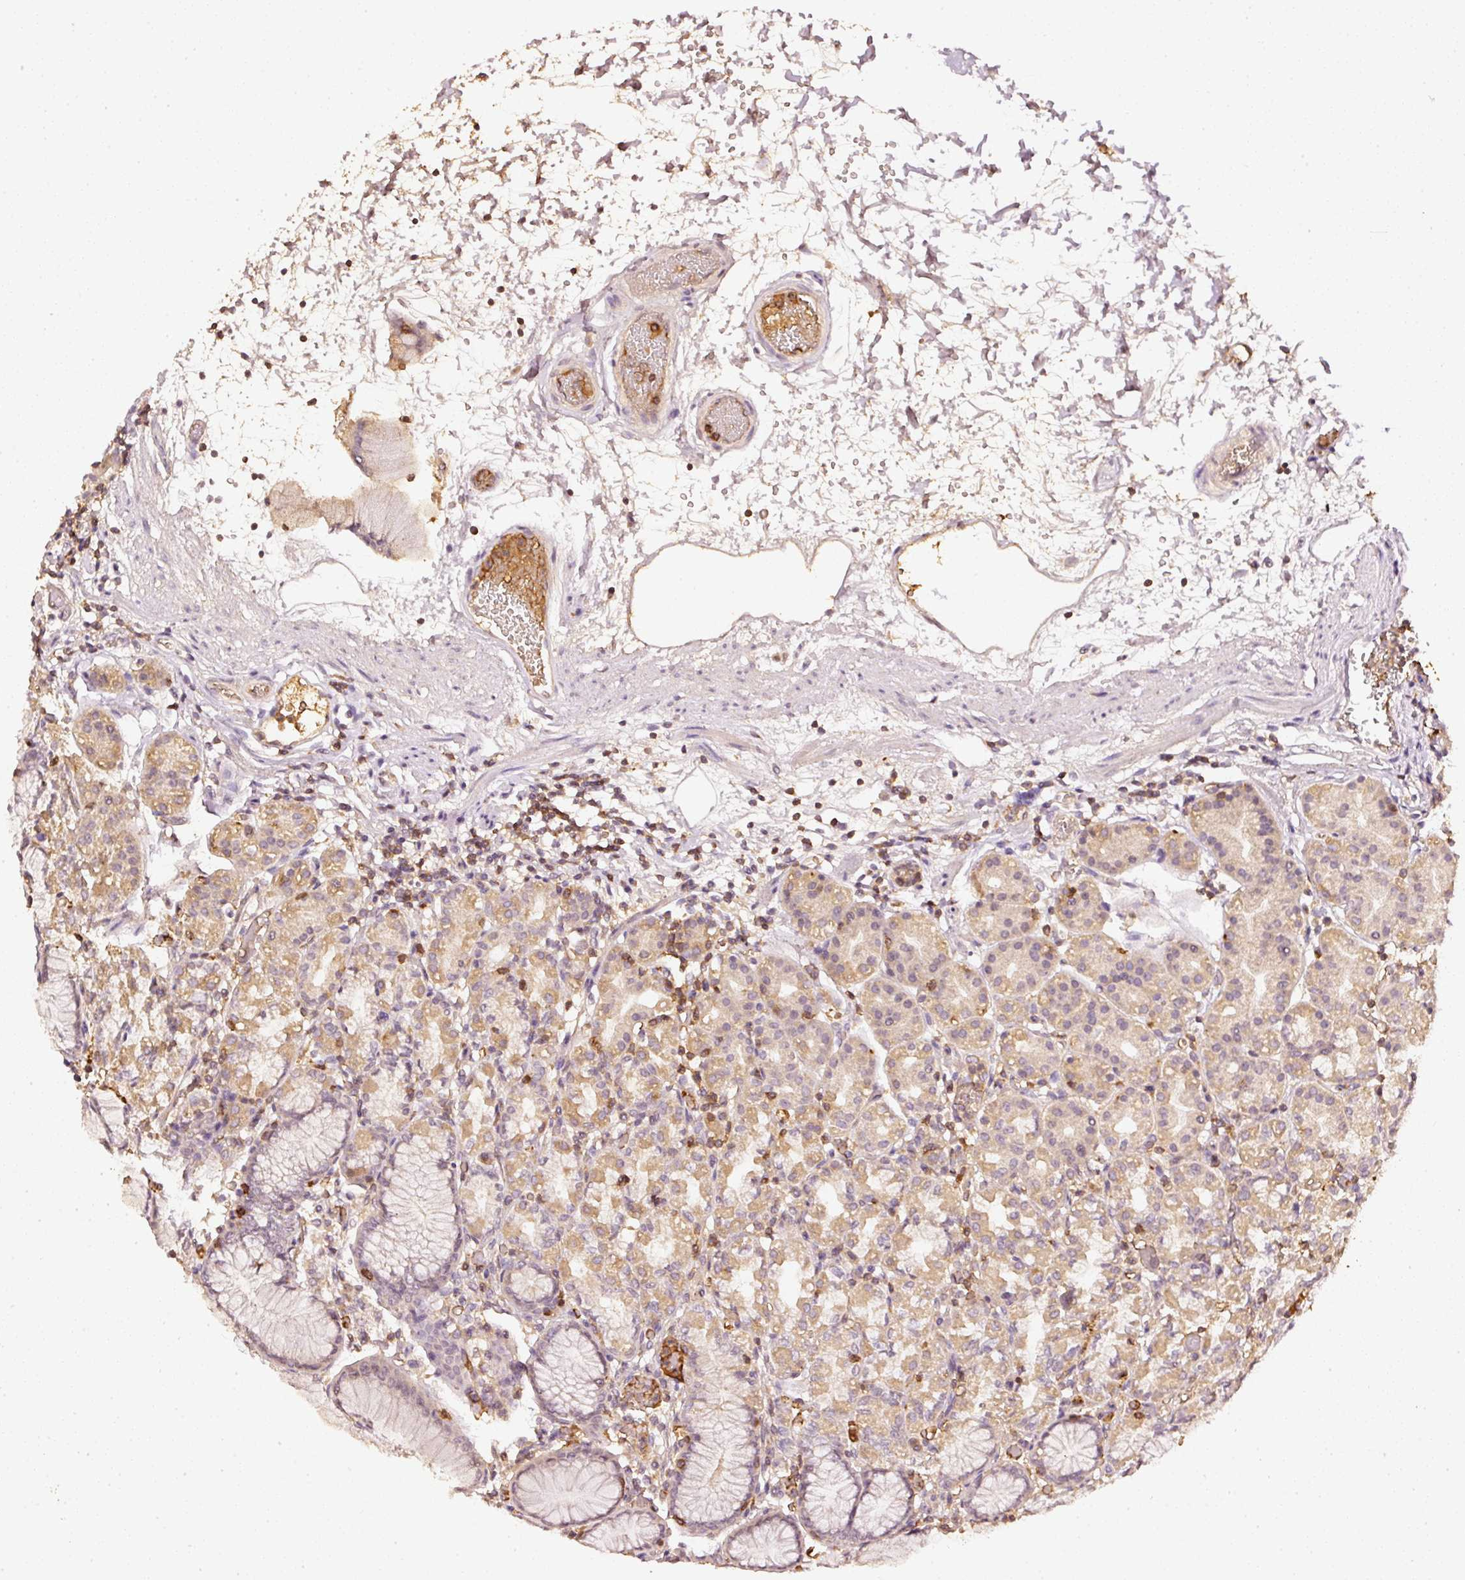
{"staining": {"intensity": "moderate", "quantity": ">75%", "location": "cytoplasmic/membranous"}, "tissue": "stomach", "cell_type": "Glandular cells", "image_type": "normal", "snomed": [{"axis": "morphology", "description": "Normal tissue, NOS"}, {"axis": "topography", "description": "Stomach"}], "caption": "Glandular cells reveal medium levels of moderate cytoplasmic/membranous positivity in about >75% of cells in benign stomach.", "gene": "EVL", "patient": {"sex": "female", "age": 57}}